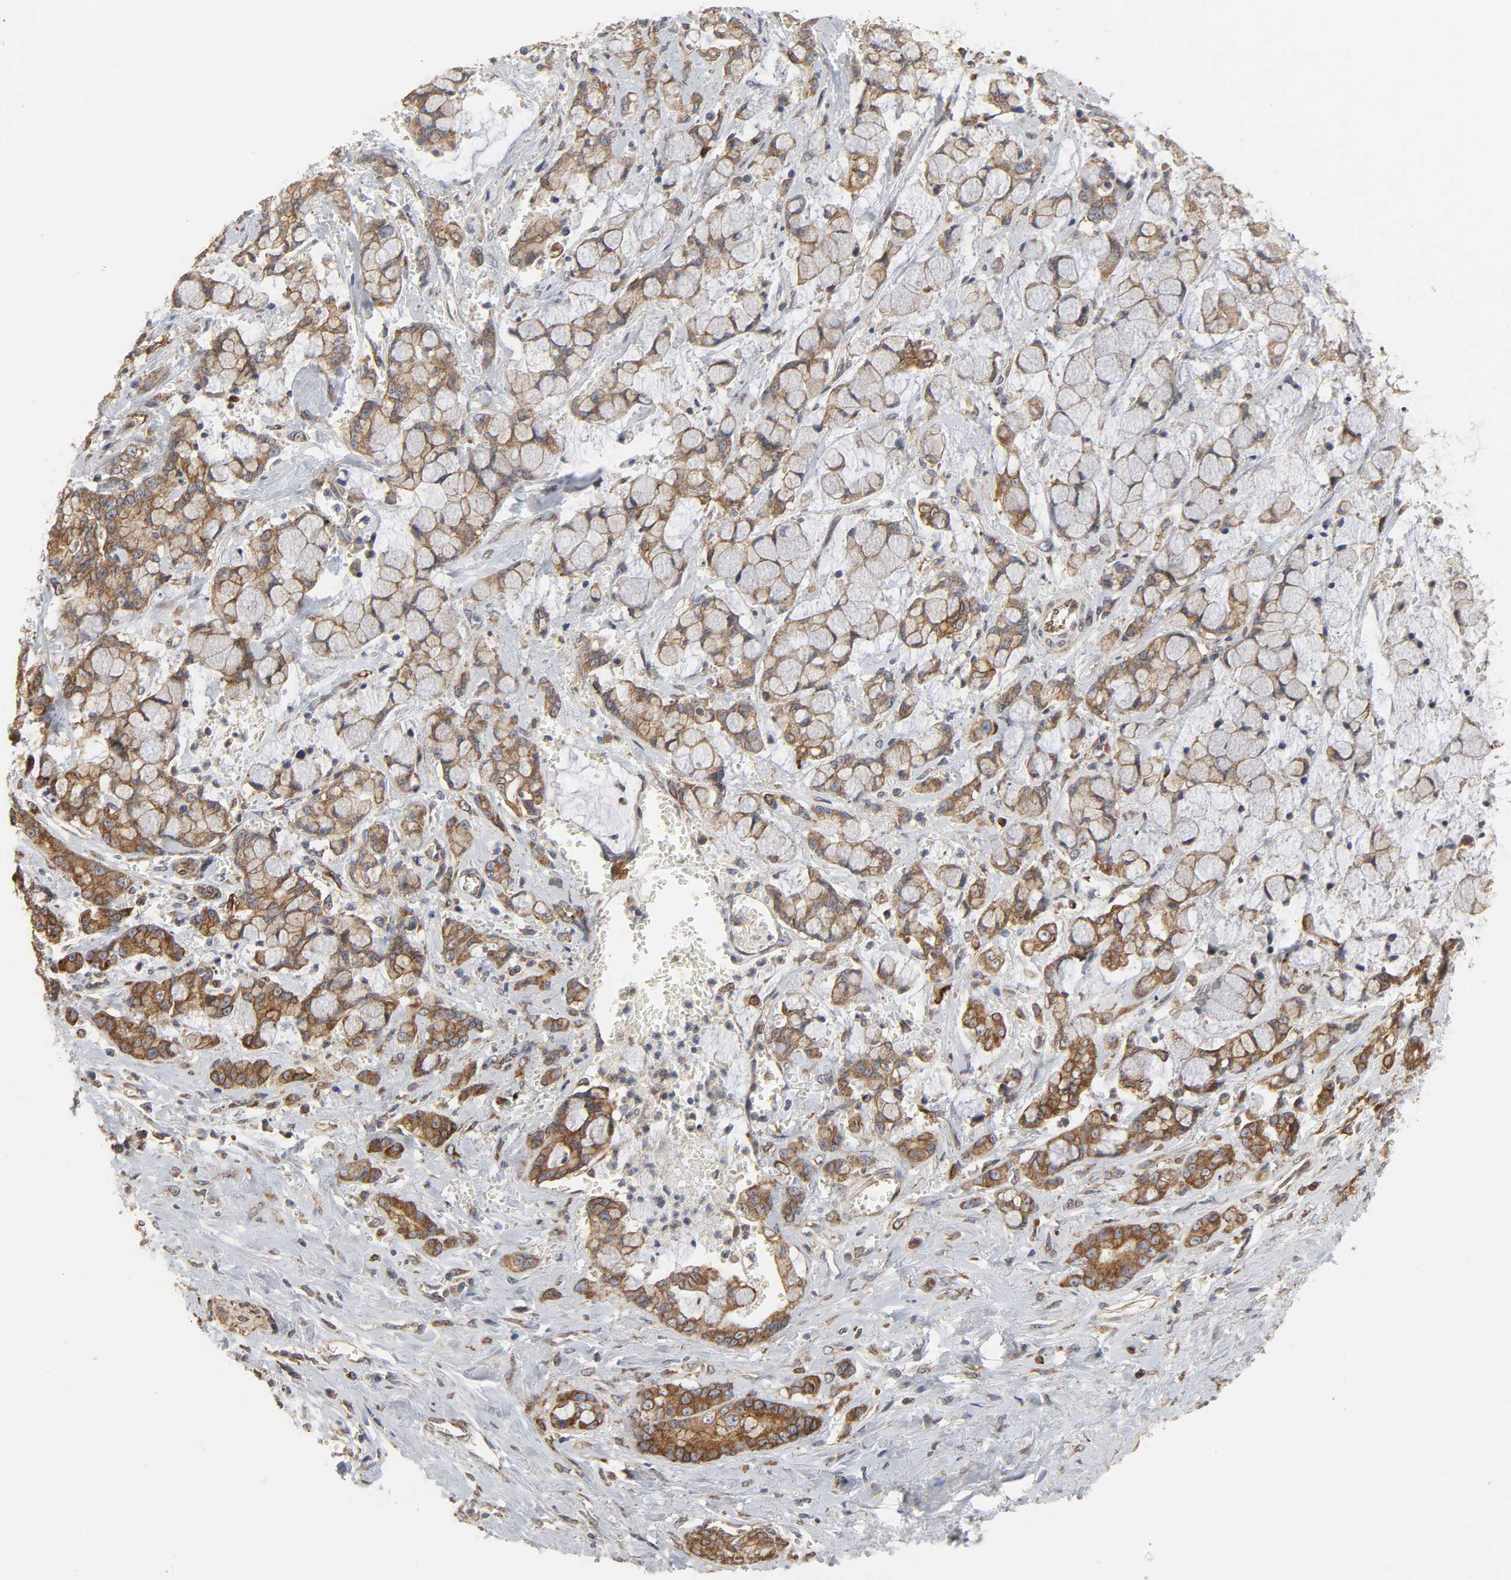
{"staining": {"intensity": "moderate", "quantity": ">75%", "location": "cytoplasmic/membranous"}, "tissue": "pancreatic cancer", "cell_type": "Tumor cells", "image_type": "cancer", "snomed": [{"axis": "morphology", "description": "Adenocarcinoma, NOS"}, {"axis": "topography", "description": "Pancreas"}], "caption": "An image of adenocarcinoma (pancreatic) stained for a protein exhibits moderate cytoplasmic/membranous brown staining in tumor cells.", "gene": "POR", "patient": {"sex": "female", "age": 73}}